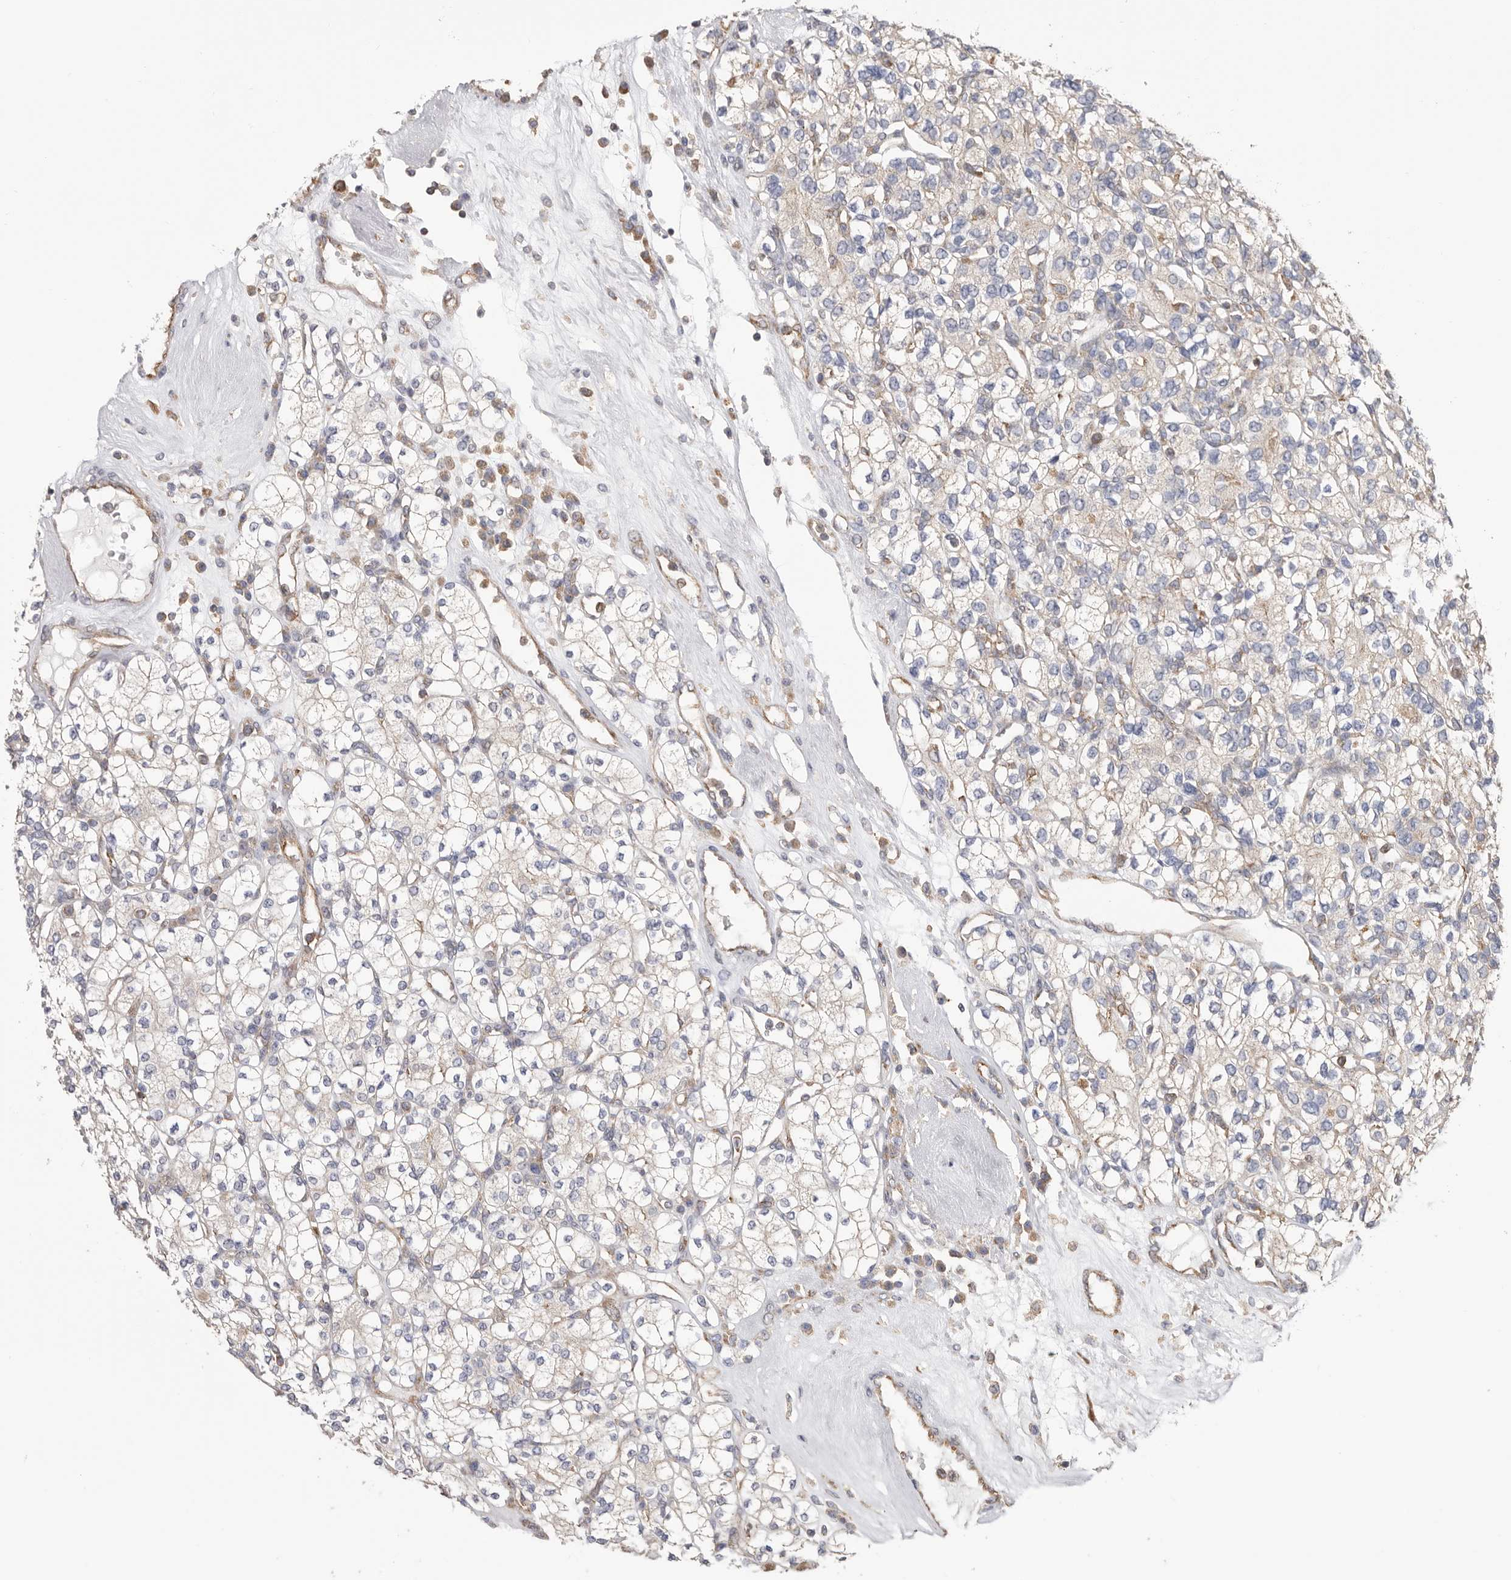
{"staining": {"intensity": "negative", "quantity": "none", "location": "none"}, "tissue": "renal cancer", "cell_type": "Tumor cells", "image_type": "cancer", "snomed": [{"axis": "morphology", "description": "Adenocarcinoma, NOS"}, {"axis": "topography", "description": "Kidney"}], "caption": "Renal adenocarcinoma was stained to show a protein in brown. There is no significant expression in tumor cells.", "gene": "SERBP1", "patient": {"sex": "male", "age": 77}}